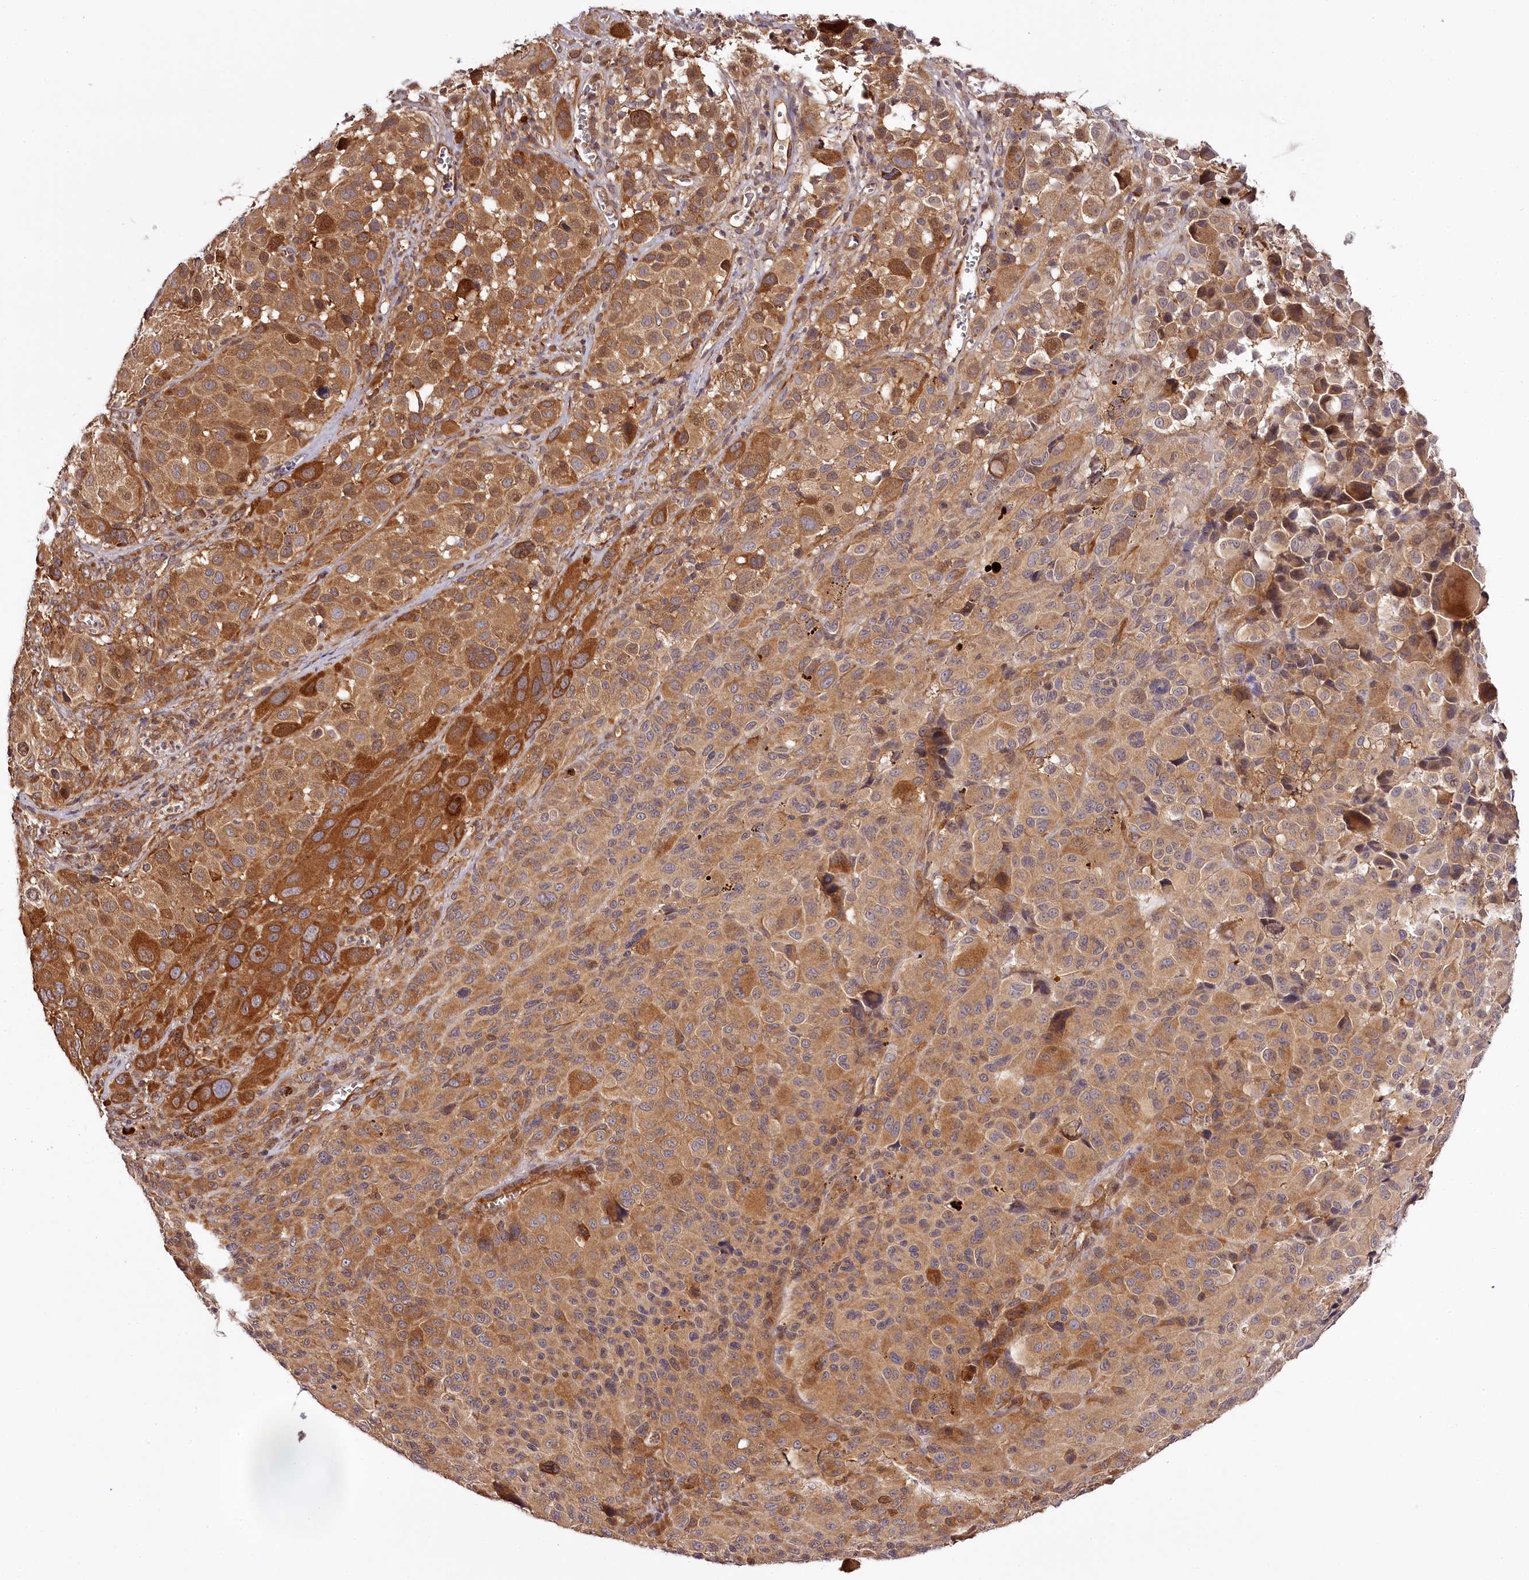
{"staining": {"intensity": "moderate", "quantity": ">75%", "location": "cytoplasmic/membranous"}, "tissue": "melanoma", "cell_type": "Tumor cells", "image_type": "cancer", "snomed": [{"axis": "morphology", "description": "Malignant melanoma, NOS"}, {"axis": "topography", "description": "Skin of trunk"}], "caption": "Protein expression by immunohistochemistry (IHC) demonstrates moderate cytoplasmic/membranous expression in about >75% of tumor cells in malignant melanoma.", "gene": "TARS1", "patient": {"sex": "male", "age": 71}}